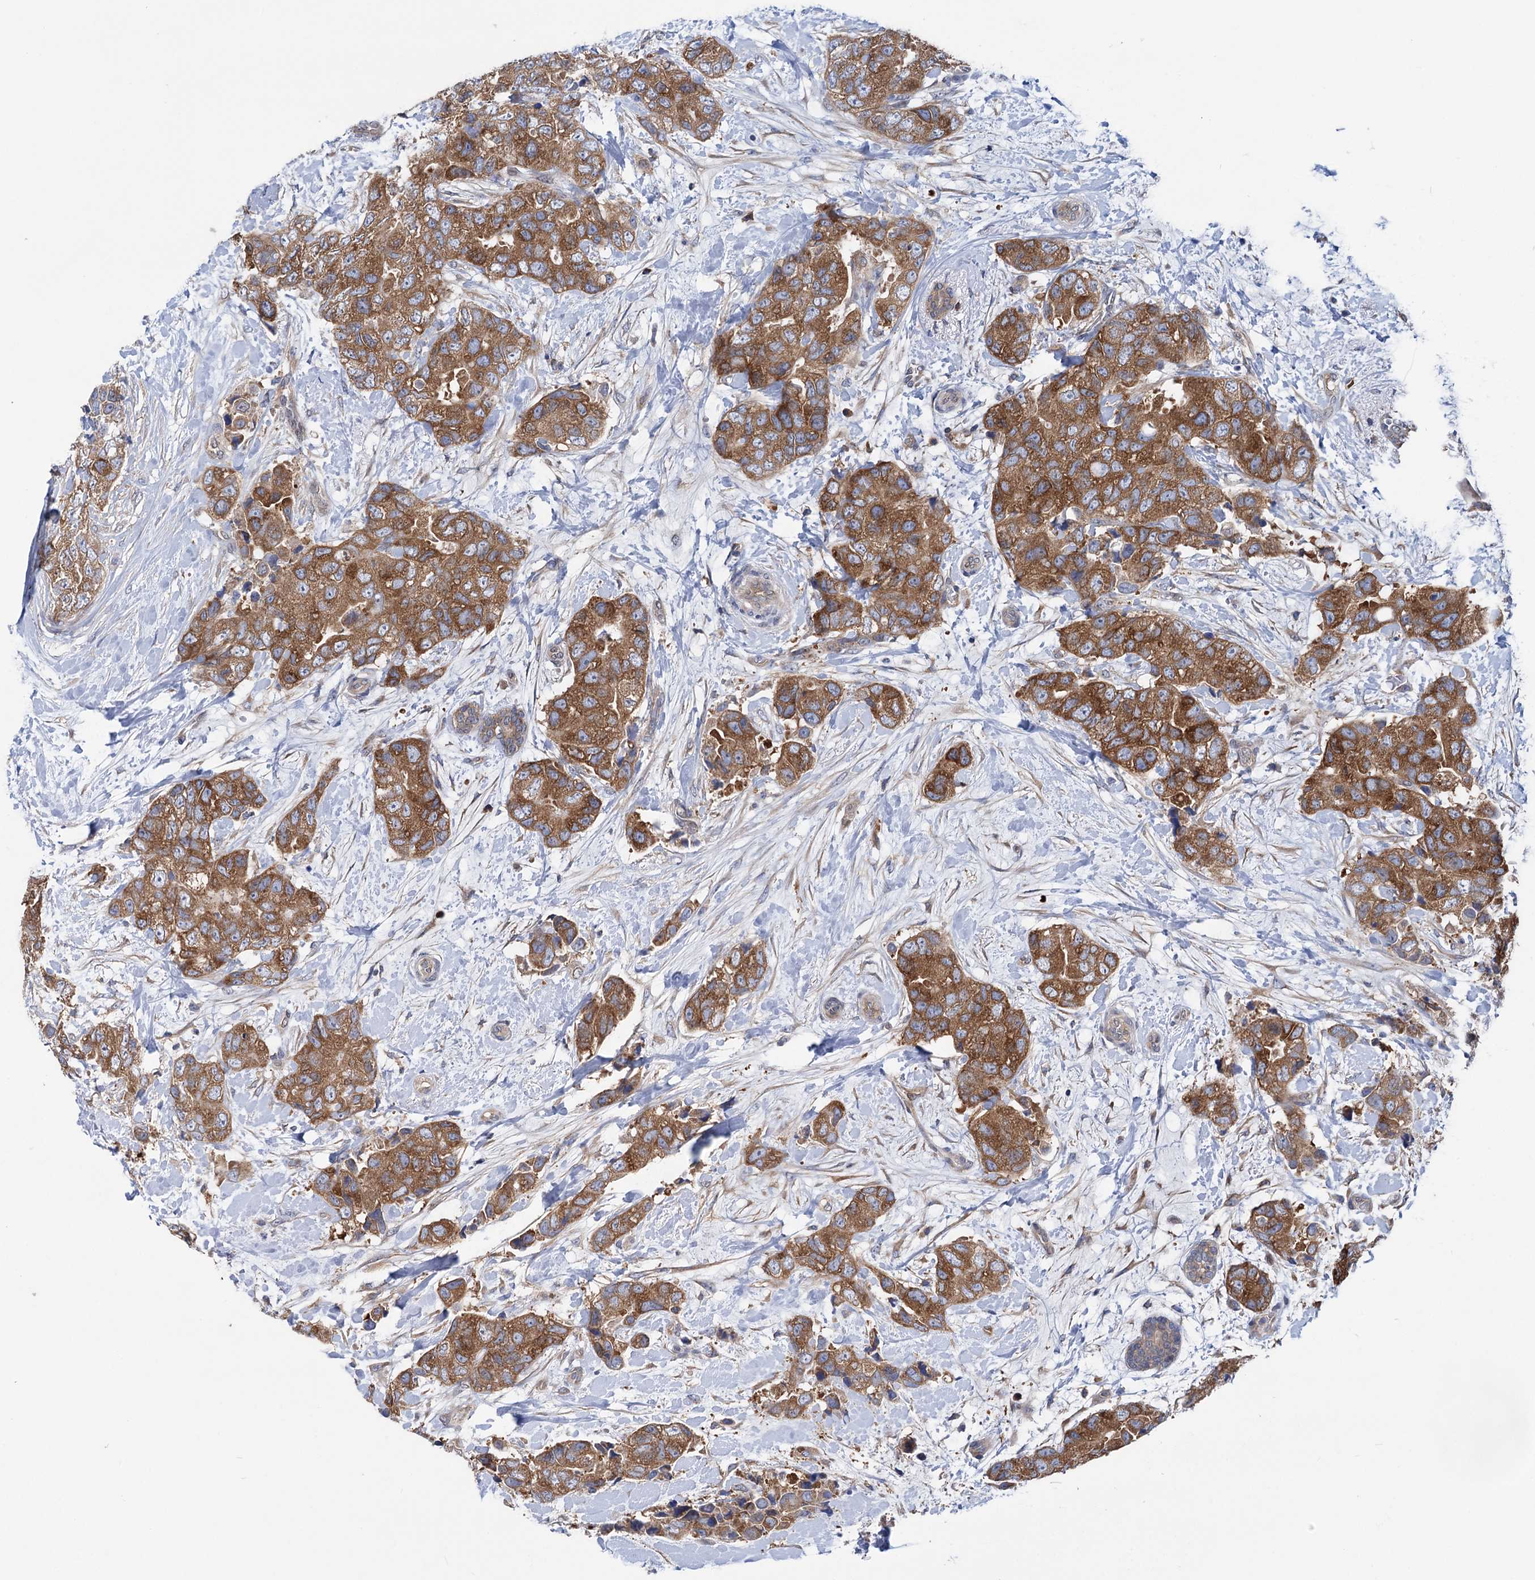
{"staining": {"intensity": "moderate", "quantity": ">75%", "location": "cytoplasmic/membranous"}, "tissue": "breast cancer", "cell_type": "Tumor cells", "image_type": "cancer", "snomed": [{"axis": "morphology", "description": "Duct carcinoma"}, {"axis": "topography", "description": "Breast"}], "caption": "A brown stain labels moderate cytoplasmic/membranous positivity of a protein in intraductal carcinoma (breast) tumor cells. (IHC, brightfield microscopy, high magnification).", "gene": "ZNRD2", "patient": {"sex": "female", "age": 62}}